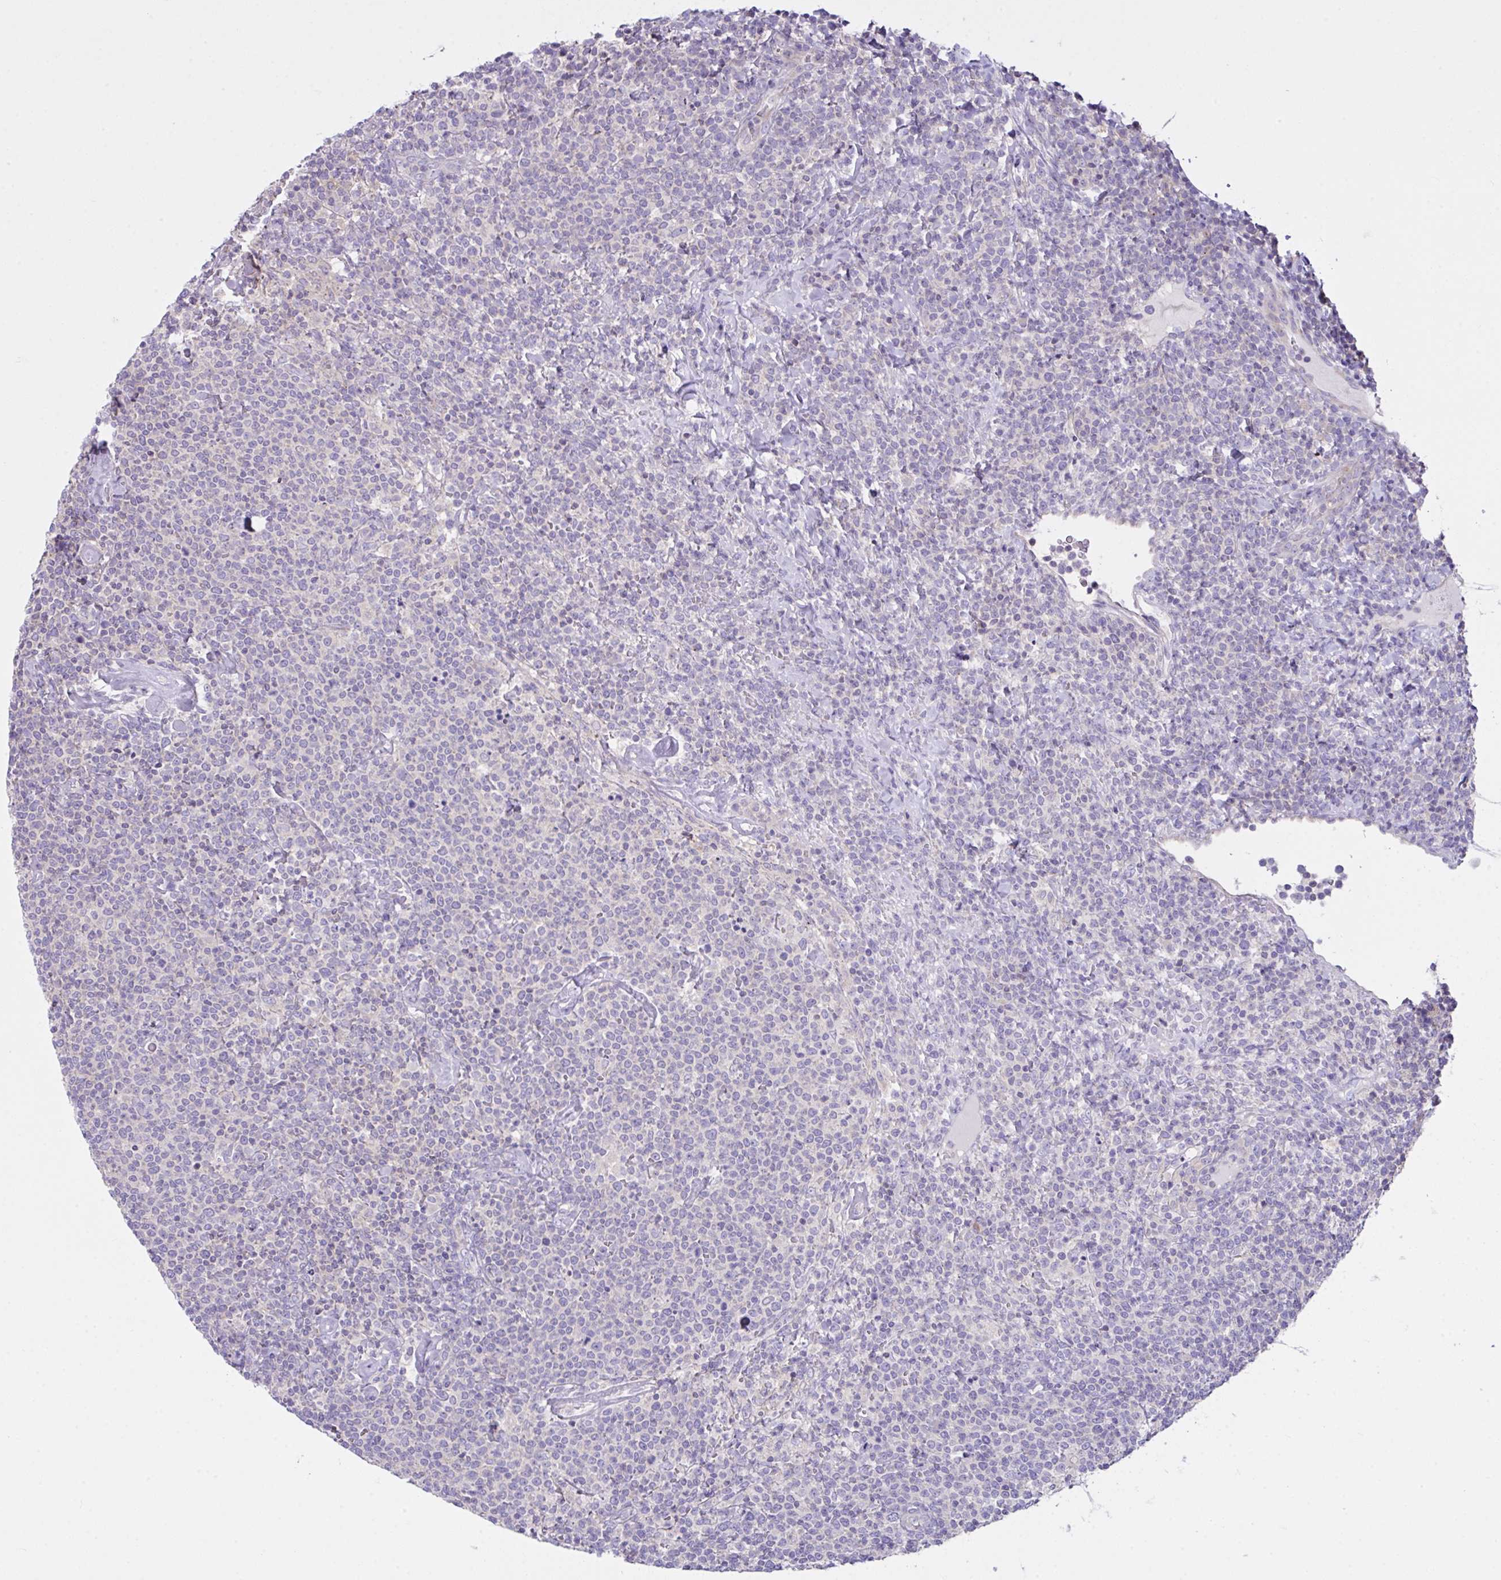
{"staining": {"intensity": "negative", "quantity": "none", "location": "none"}, "tissue": "lymphoma", "cell_type": "Tumor cells", "image_type": "cancer", "snomed": [{"axis": "morphology", "description": "Malignant lymphoma, non-Hodgkin's type, High grade"}, {"axis": "topography", "description": "Lymph node"}], "caption": "A micrograph of lymphoma stained for a protein exhibits no brown staining in tumor cells. (IHC, brightfield microscopy, high magnification).", "gene": "D2HGDH", "patient": {"sex": "male", "age": 61}}